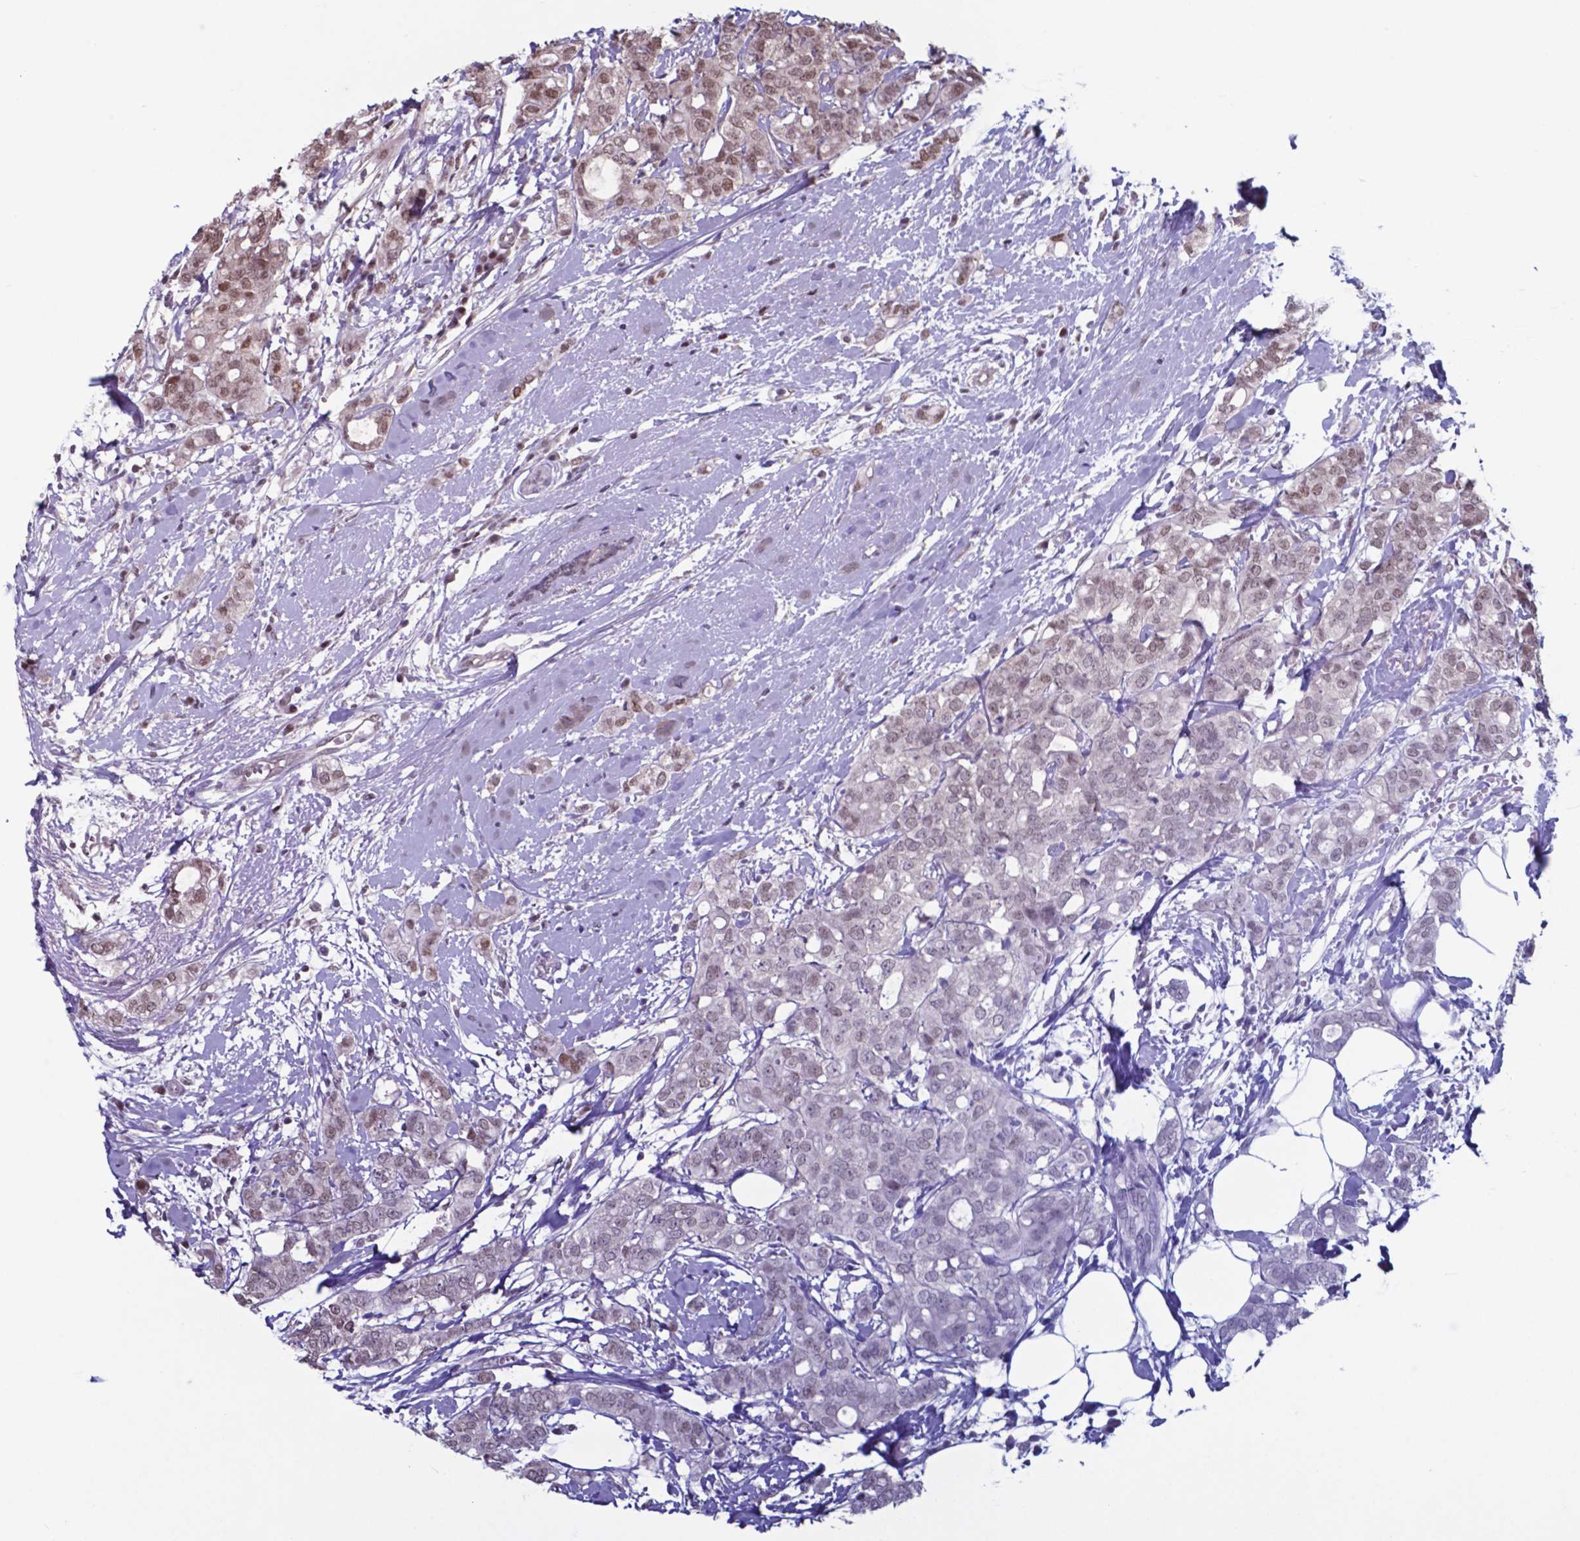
{"staining": {"intensity": "weak", "quantity": "25%-75%", "location": "nuclear"}, "tissue": "breast cancer", "cell_type": "Tumor cells", "image_type": "cancer", "snomed": [{"axis": "morphology", "description": "Duct carcinoma"}, {"axis": "topography", "description": "Breast"}], "caption": "Immunohistochemical staining of human breast intraductal carcinoma shows weak nuclear protein positivity in approximately 25%-75% of tumor cells.", "gene": "UBA1", "patient": {"sex": "female", "age": 40}}